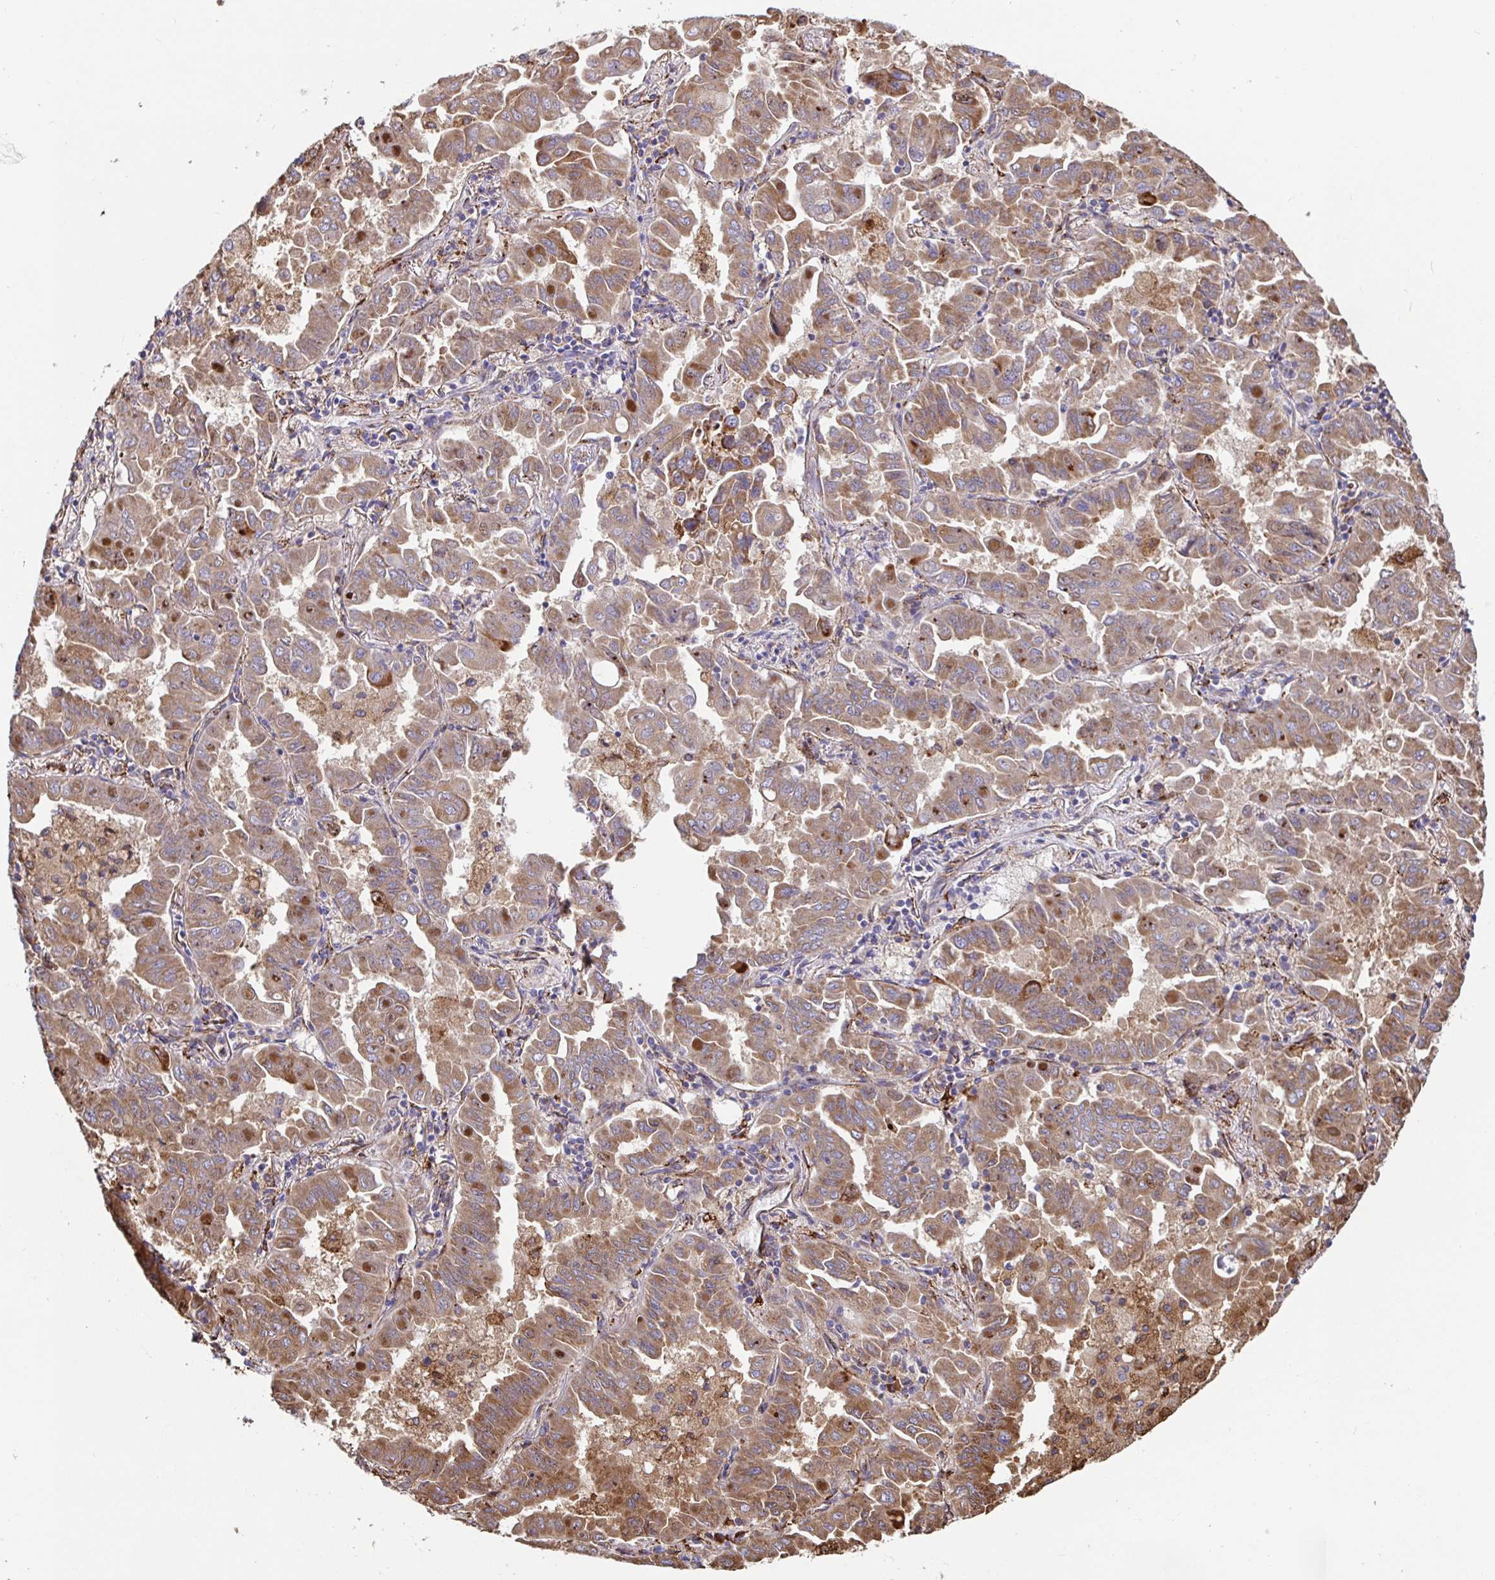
{"staining": {"intensity": "moderate", "quantity": ">75%", "location": "cytoplasmic/membranous"}, "tissue": "lung cancer", "cell_type": "Tumor cells", "image_type": "cancer", "snomed": [{"axis": "morphology", "description": "Adenocarcinoma, NOS"}, {"axis": "topography", "description": "Lung"}], "caption": "Human lung adenocarcinoma stained with a protein marker reveals moderate staining in tumor cells.", "gene": "MAOA", "patient": {"sex": "male", "age": 64}}